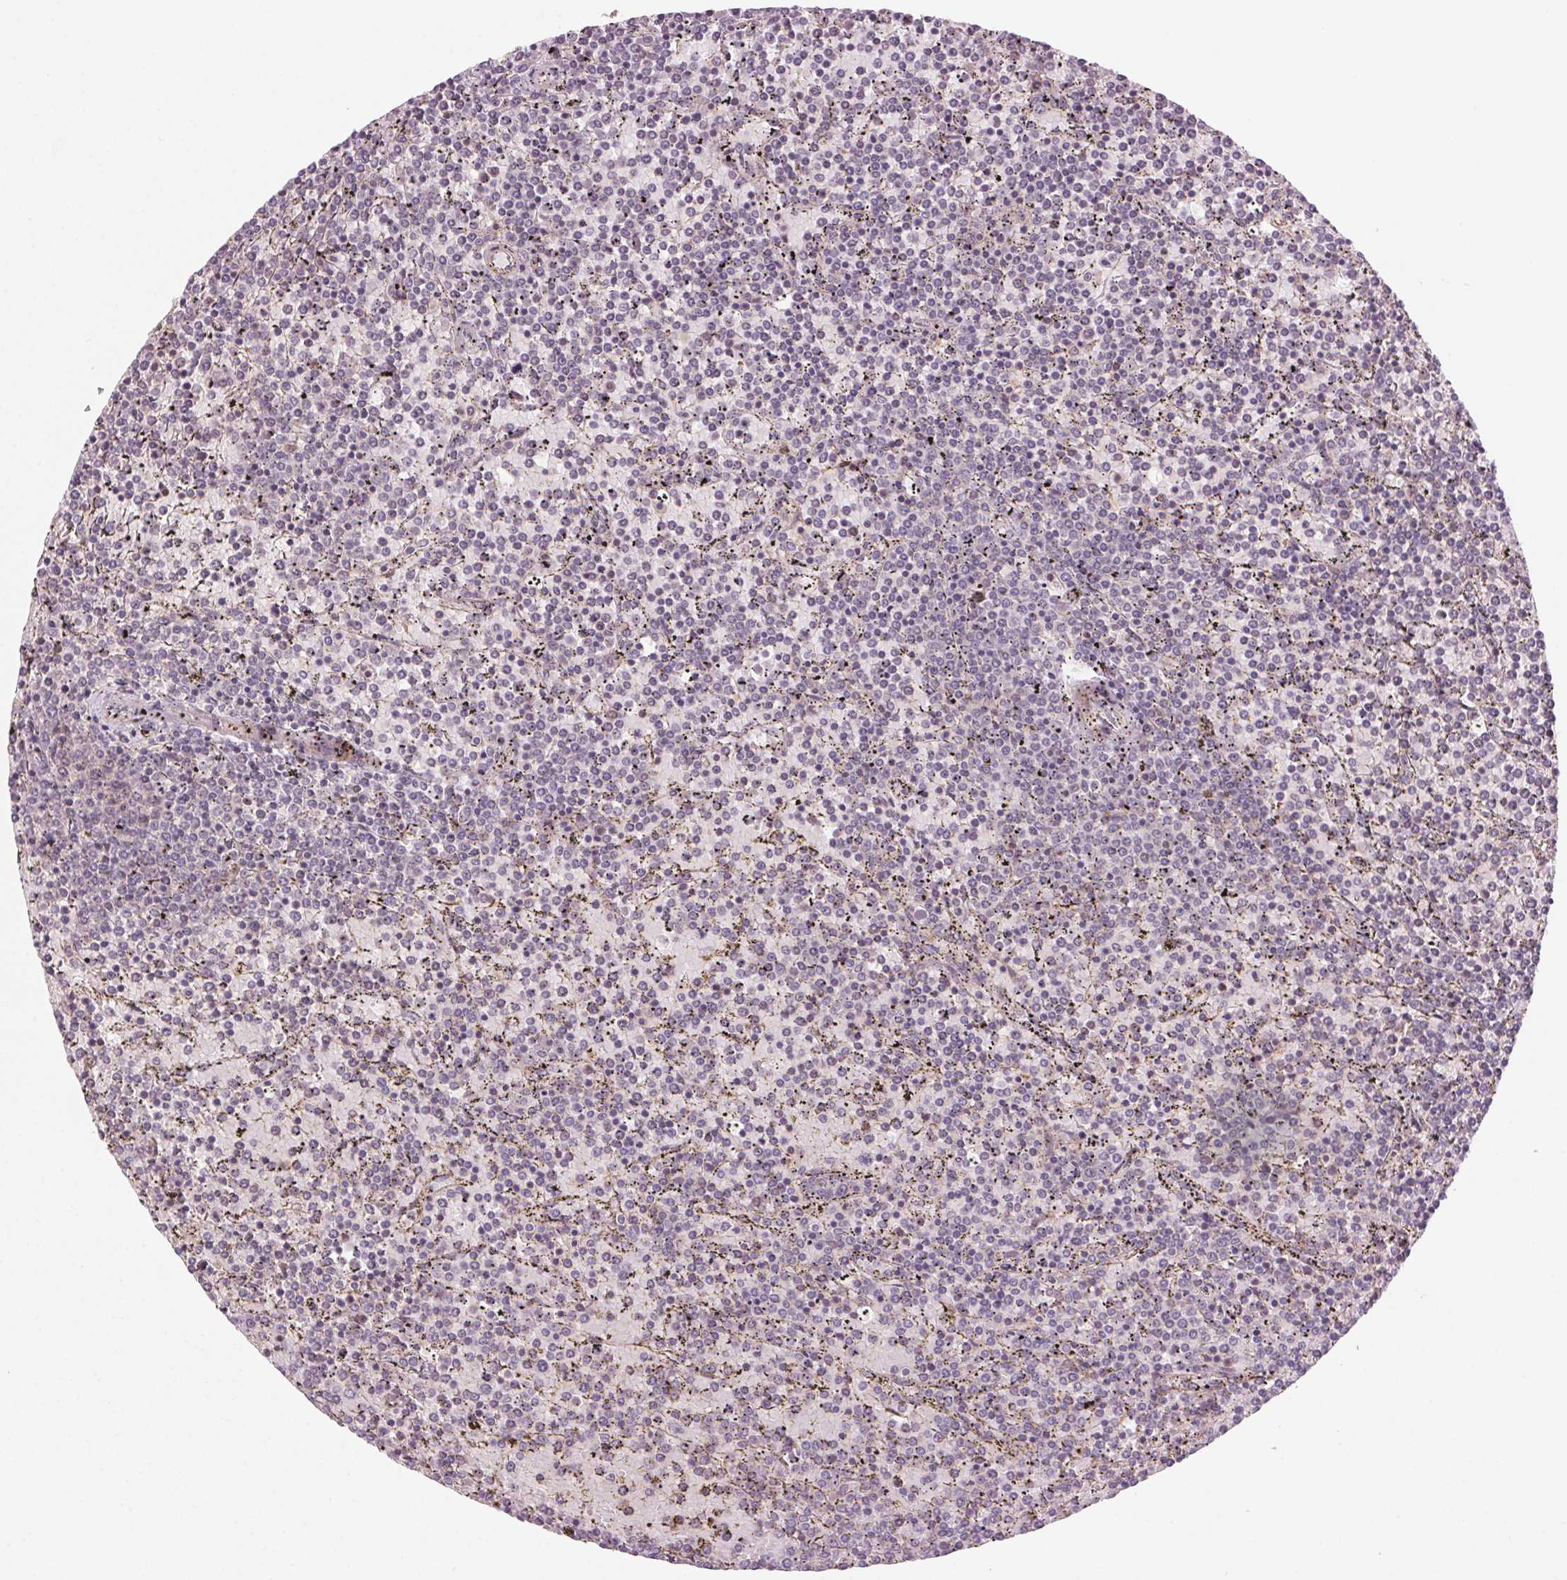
{"staining": {"intensity": "negative", "quantity": "none", "location": "none"}, "tissue": "lymphoma", "cell_type": "Tumor cells", "image_type": "cancer", "snomed": [{"axis": "morphology", "description": "Malignant lymphoma, non-Hodgkin's type, Low grade"}, {"axis": "topography", "description": "Spleen"}], "caption": "Tumor cells show no significant protein expression in lymphoma.", "gene": "HHLA2", "patient": {"sex": "female", "age": 77}}